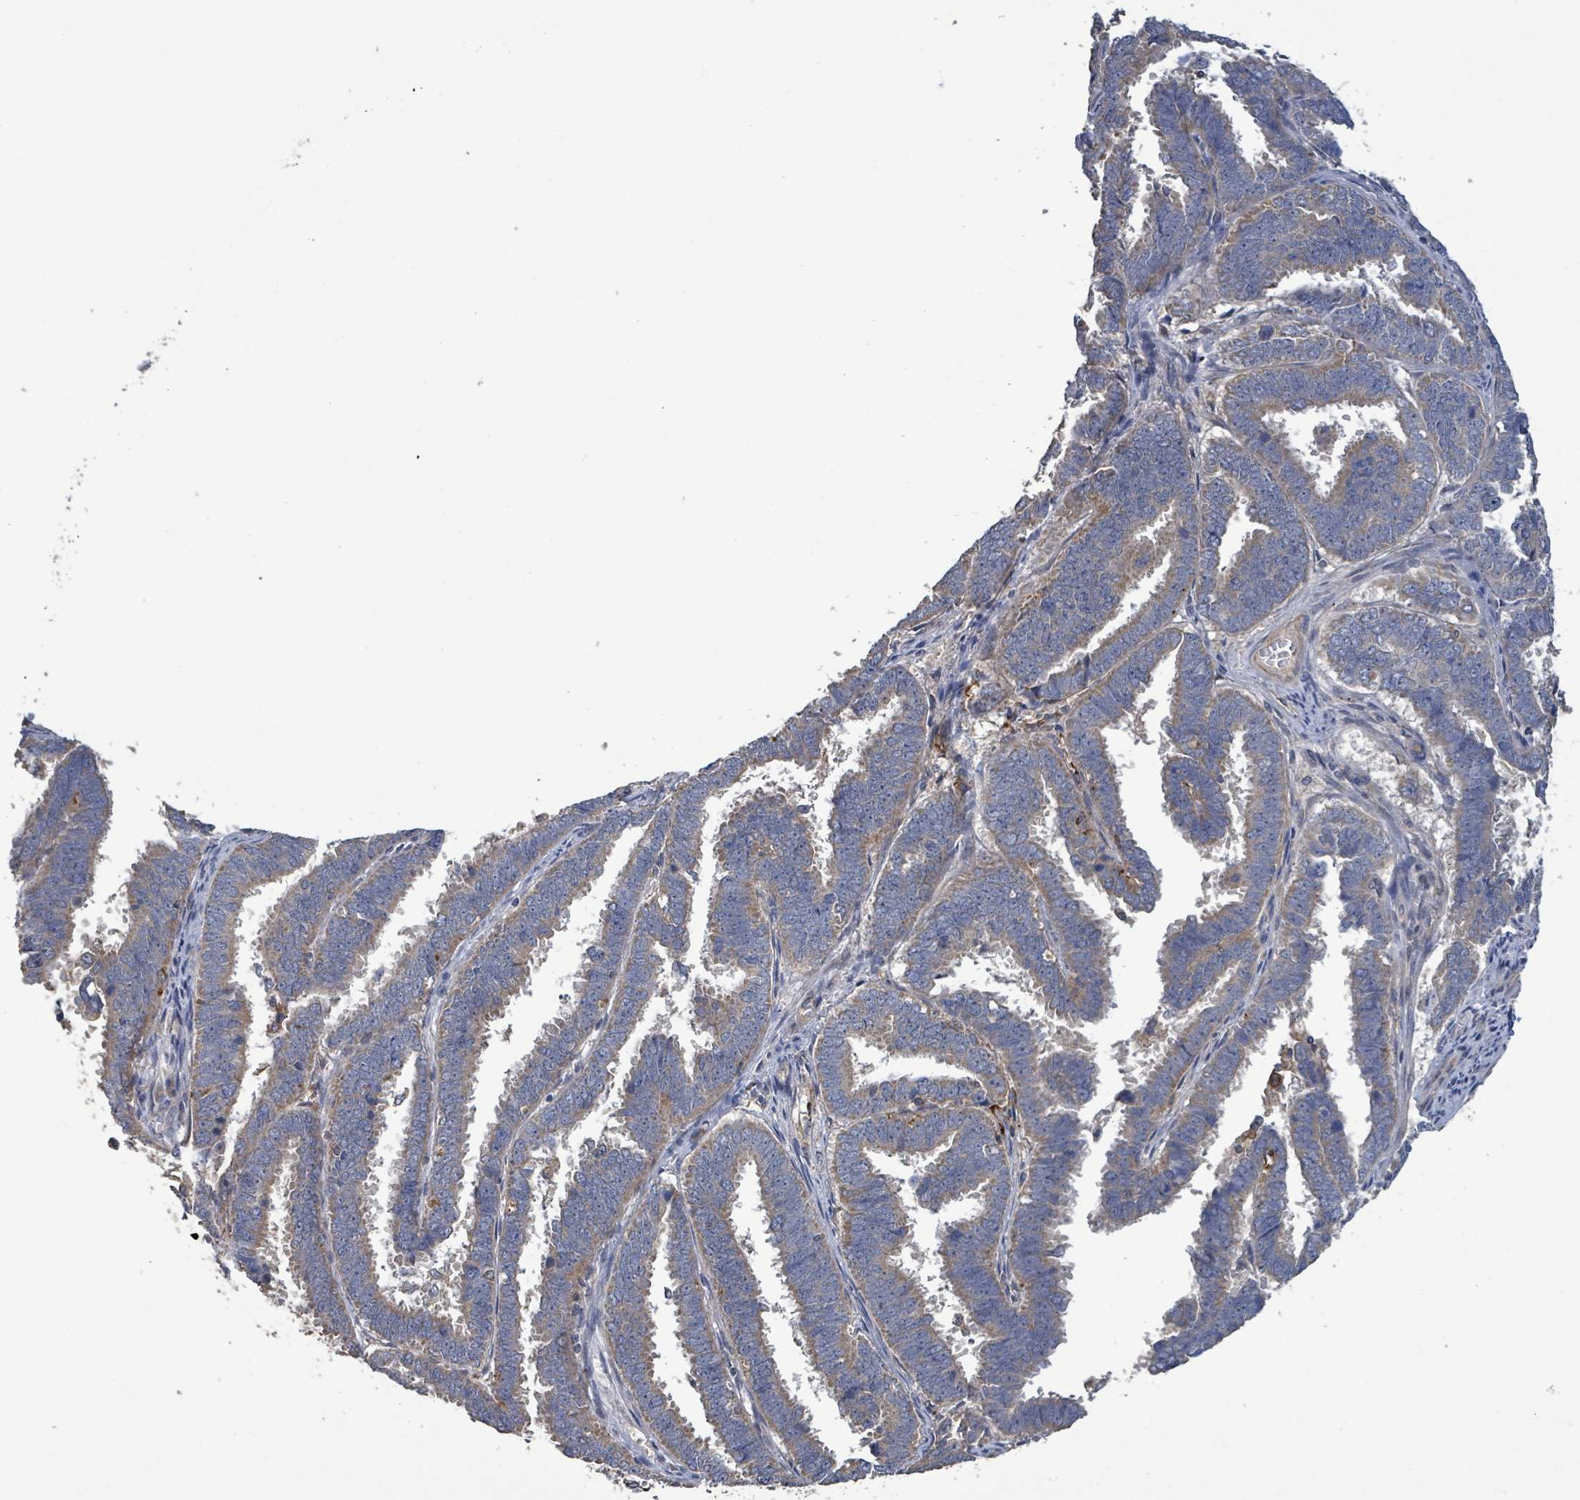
{"staining": {"intensity": "moderate", "quantity": "25%-75%", "location": "cytoplasmic/membranous"}, "tissue": "endometrial cancer", "cell_type": "Tumor cells", "image_type": "cancer", "snomed": [{"axis": "morphology", "description": "Adenocarcinoma, NOS"}, {"axis": "topography", "description": "Endometrium"}], "caption": "Immunohistochemistry (IHC) image of endometrial cancer stained for a protein (brown), which demonstrates medium levels of moderate cytoplasmic/membranous expression in about 25%-75% of tumor cells.", "gene": "PLAAT1", "patient": {"sex": "female", "age": 75}}